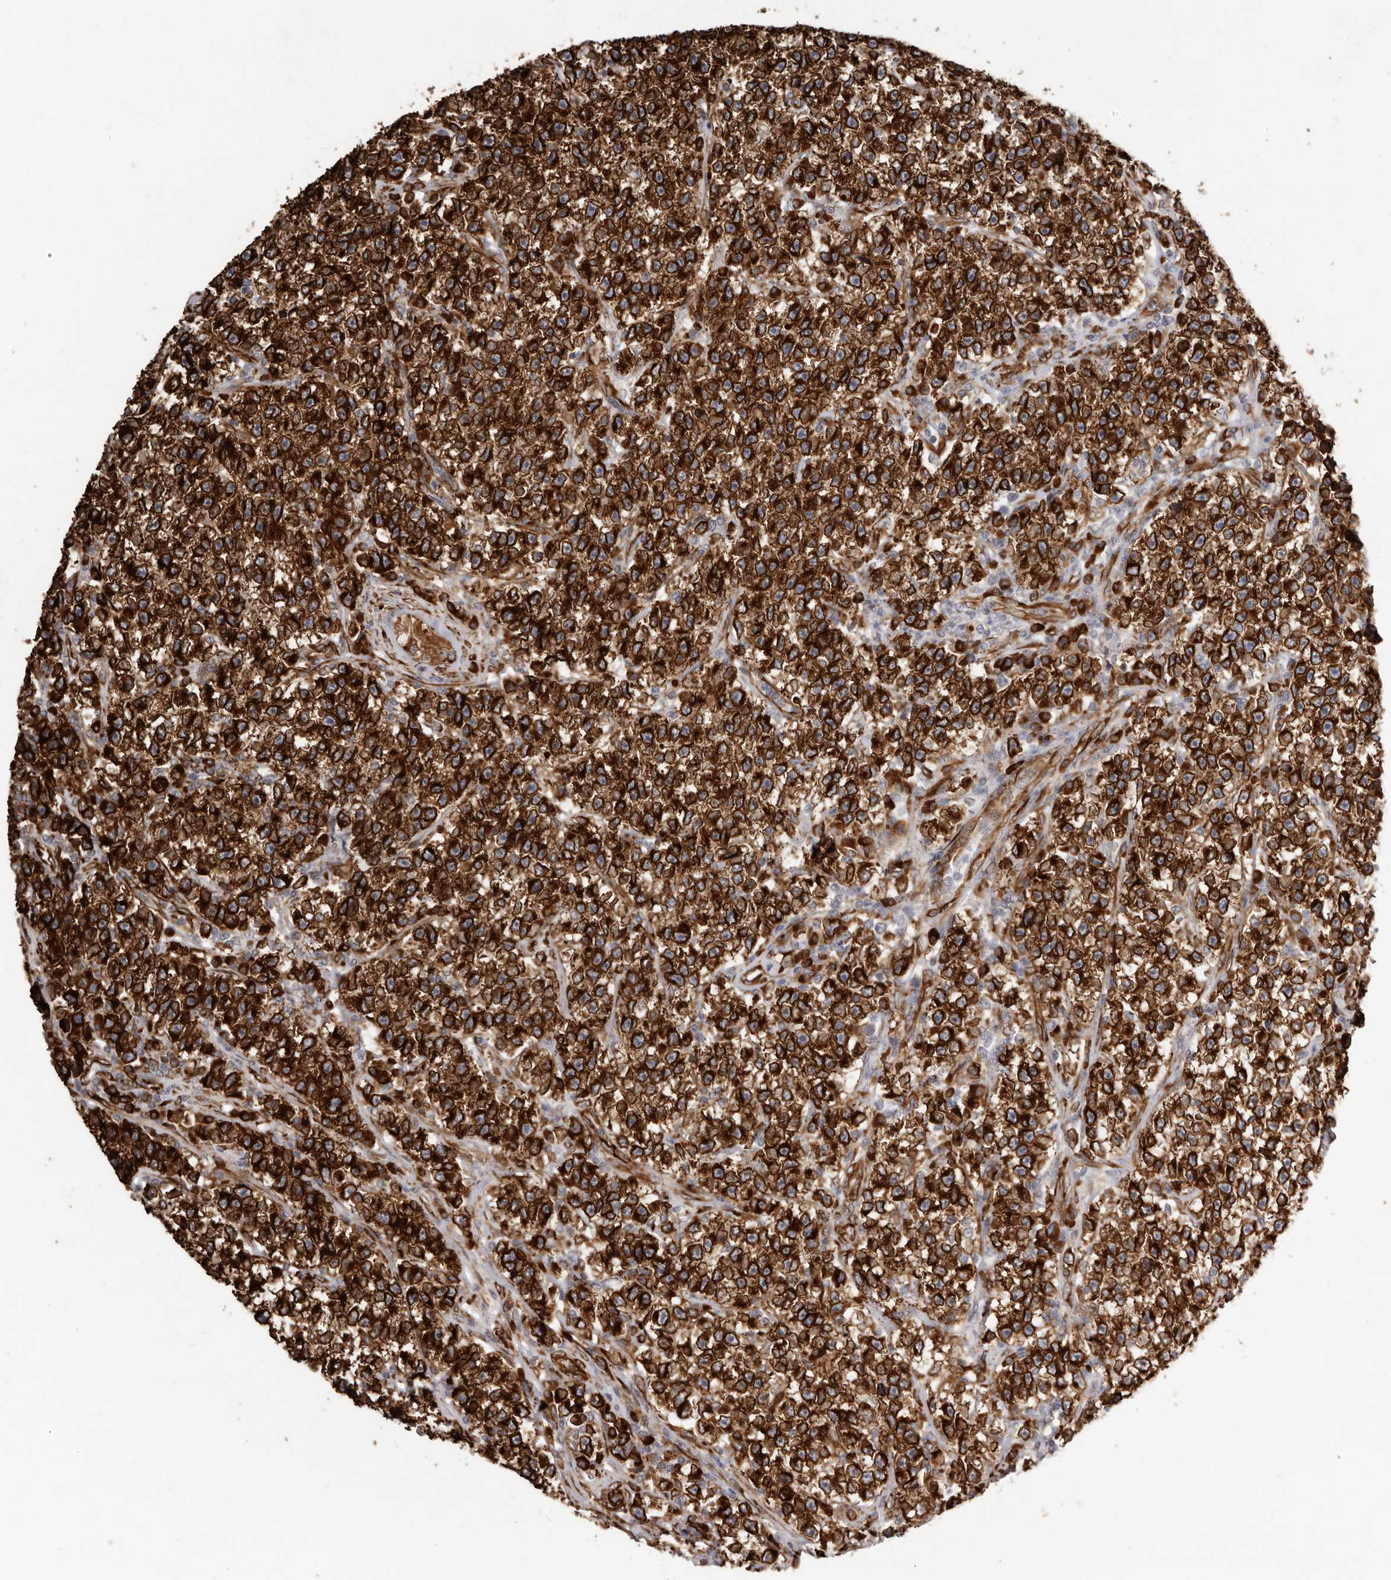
{"staining": {"intensity": "strong", "quantity": ">75%", "location": "cytoplasmic/membranous"}, "tissue": "testis cancer", "cell_type": "Tumor cells", "image_type": "cancer", "snomed": [{"axis": "morphology", "description": "Seminoma, NOS"}, {"axis": "topography", "description": "Testis"}], "caption": "Seminoma (testis) tissue exhibits strong cytoplasmic/membranous staining in approximately >75% of tumor cells, visualized by immunohistochemistry. The staining was performed using DAB (3,3'-diaminobenzidine) to visualize the protein expression in brown, while the nuclei were stained in blue with hematoxylin (Magnification: 20x).", "gene": "WDTC1", "patient": {"sex": "male", "age": 22}}